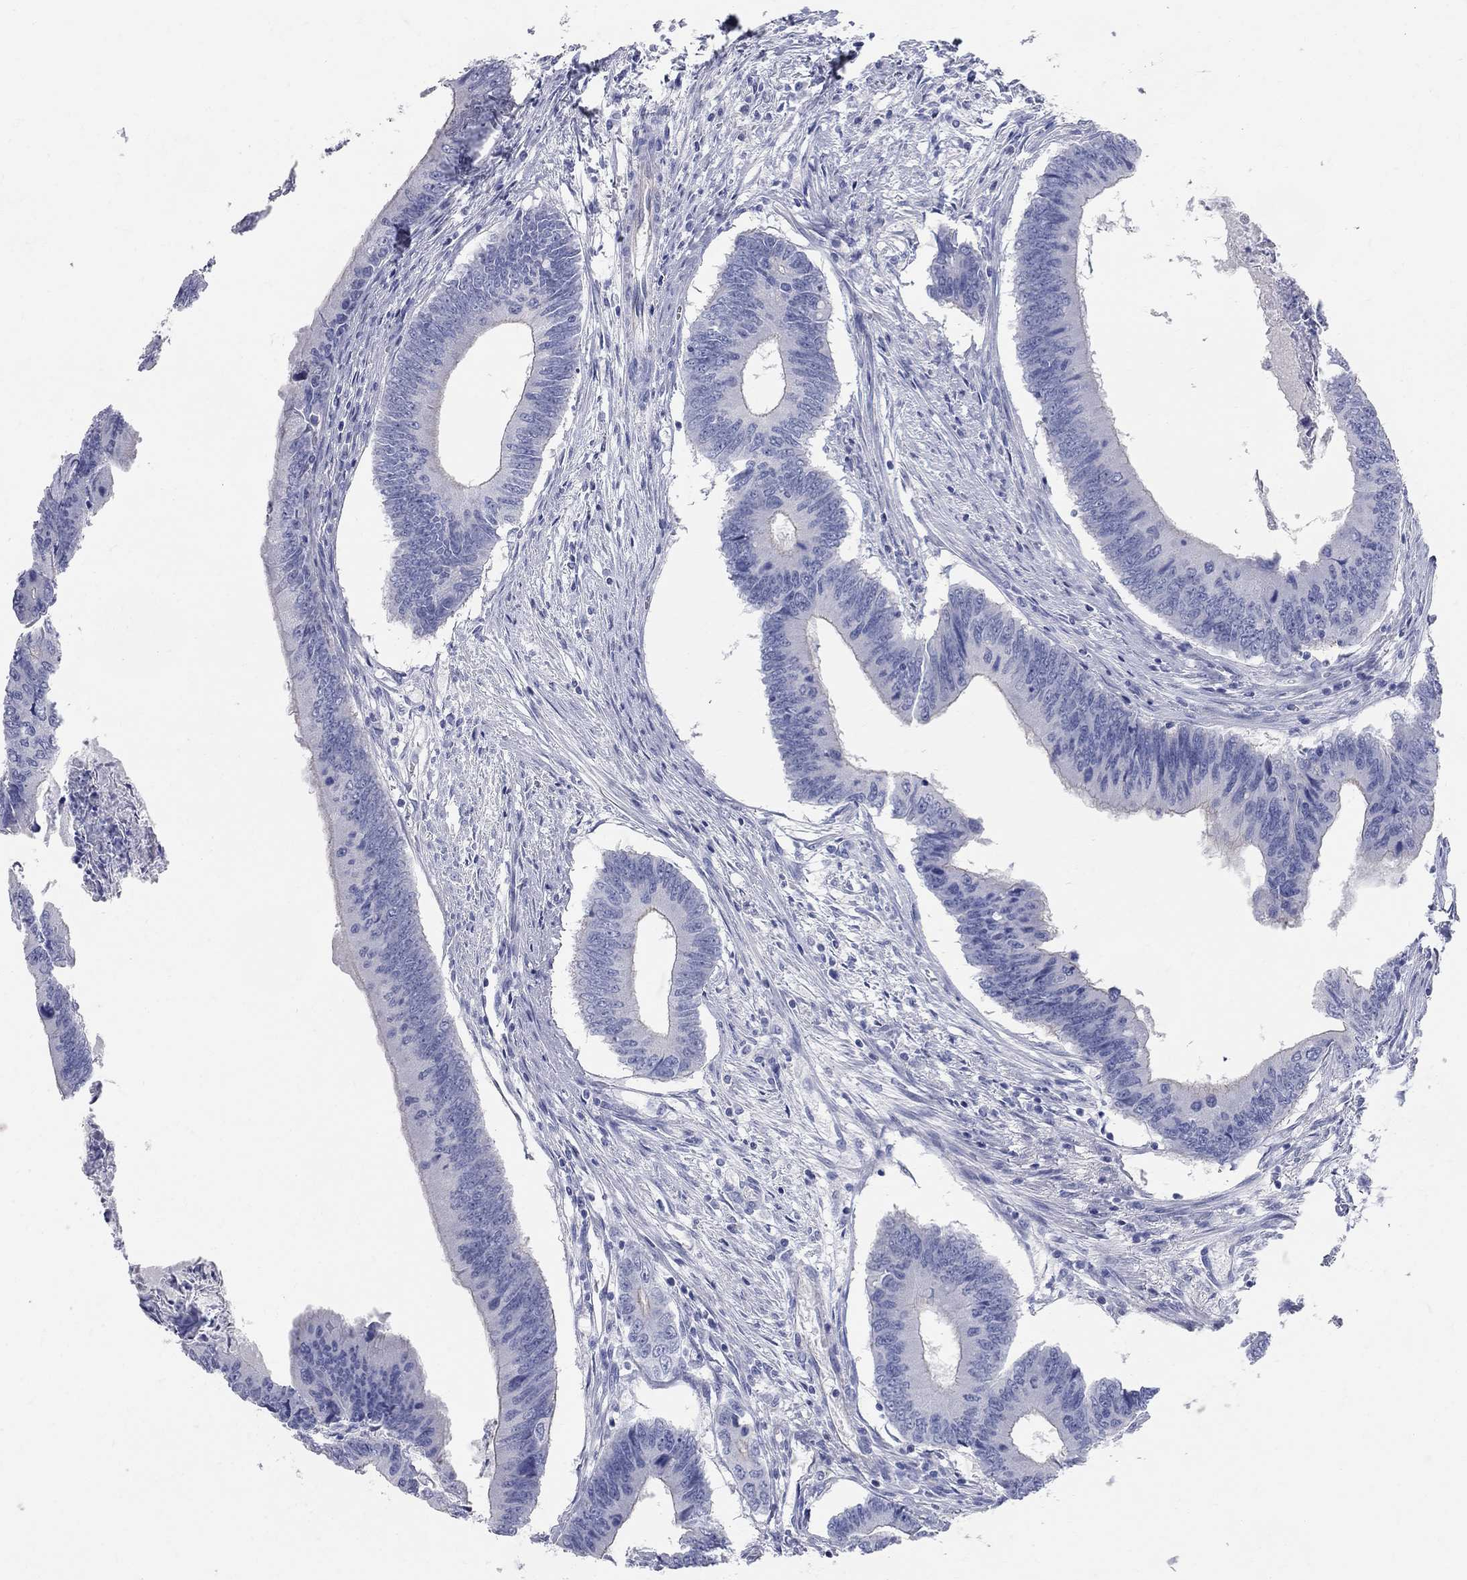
{"staining": {"intensity": "negative", "quantity": "none", "location": "none"}, "tissue": "colorectal cancer", "cell_type": "Tumor cells", "image_type": "cancer", "snomed": [{"axis": "morphology", "description": "Adenocarcinoma, NOS"}, {"axis": "topography", "description": "Colon"}], "caption": "Immunohistochemical staining of human colorectal cancer exhibits no significant staining in tumor cells. Brightfield microscopy of immunohistochemistry (IHC) stained with DAB (3,3'-diaminobenzidine) (brown) and hematoxylin (blue), captured at high magnification.", "gene": "AOX1", "patient": {"sex": "male", "age": 53}}